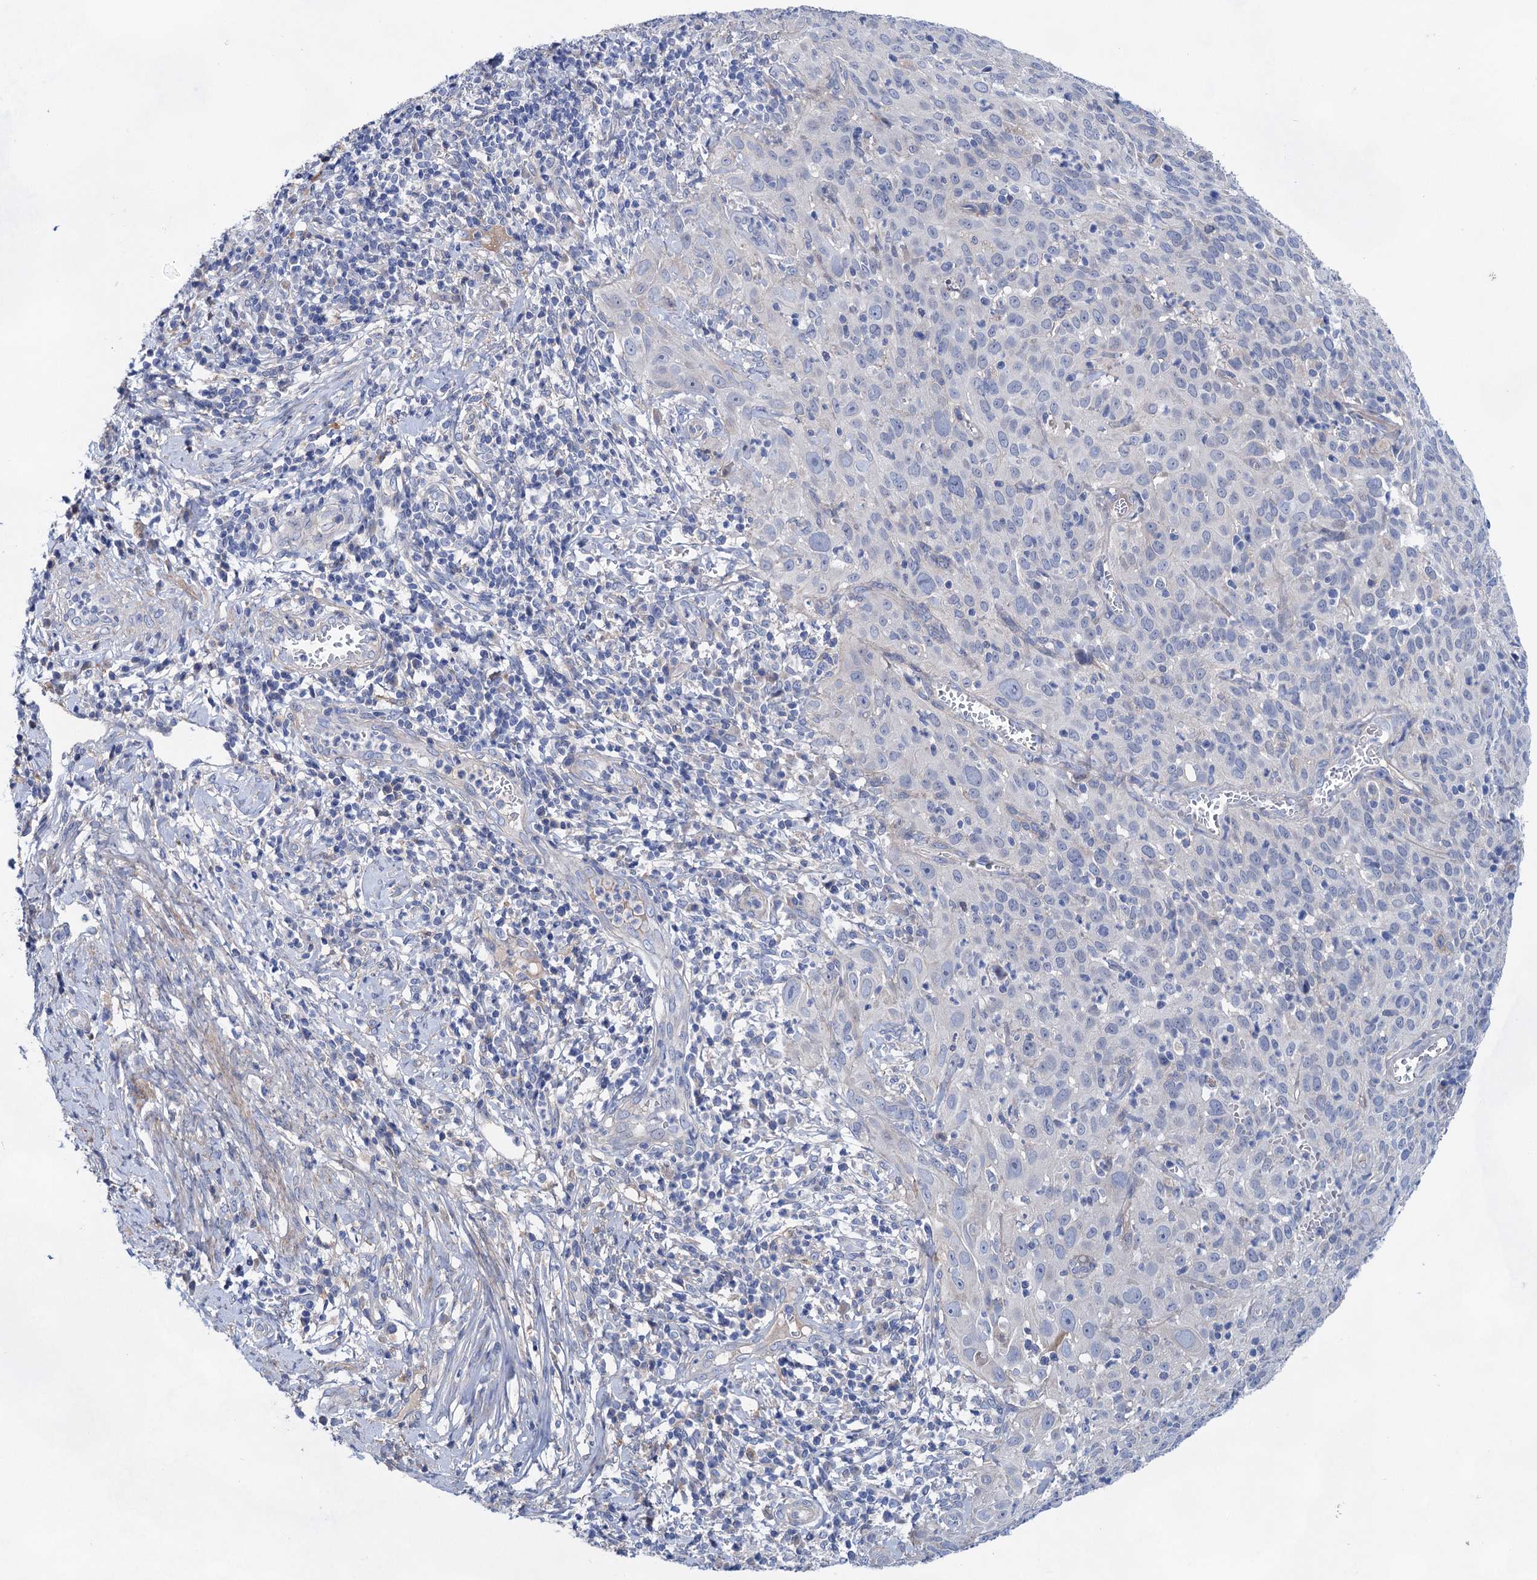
{"staining": {"intensity": "negative", "quantity": "none", "location": "none"}, "tissue": "cervical cancer", "cell_type": "Tumor cells", "image_type": "cancer", "snomed": [{"axis": "morphology", "description": "Squamous cell carcinoma, NOS"}, {"axis": "topography", "description": "Cervix"}], "caption": "An image of cervical cancer (squamous cell carcinoma) stained for a protein displays no brown staining in tumor cells. (DAB (3,3'-diaminobenzidine) immunohistochemistry with hematoxylin counter stain).", "gene": "GPR155", "patient": {"sex": "female", "age": 31}}